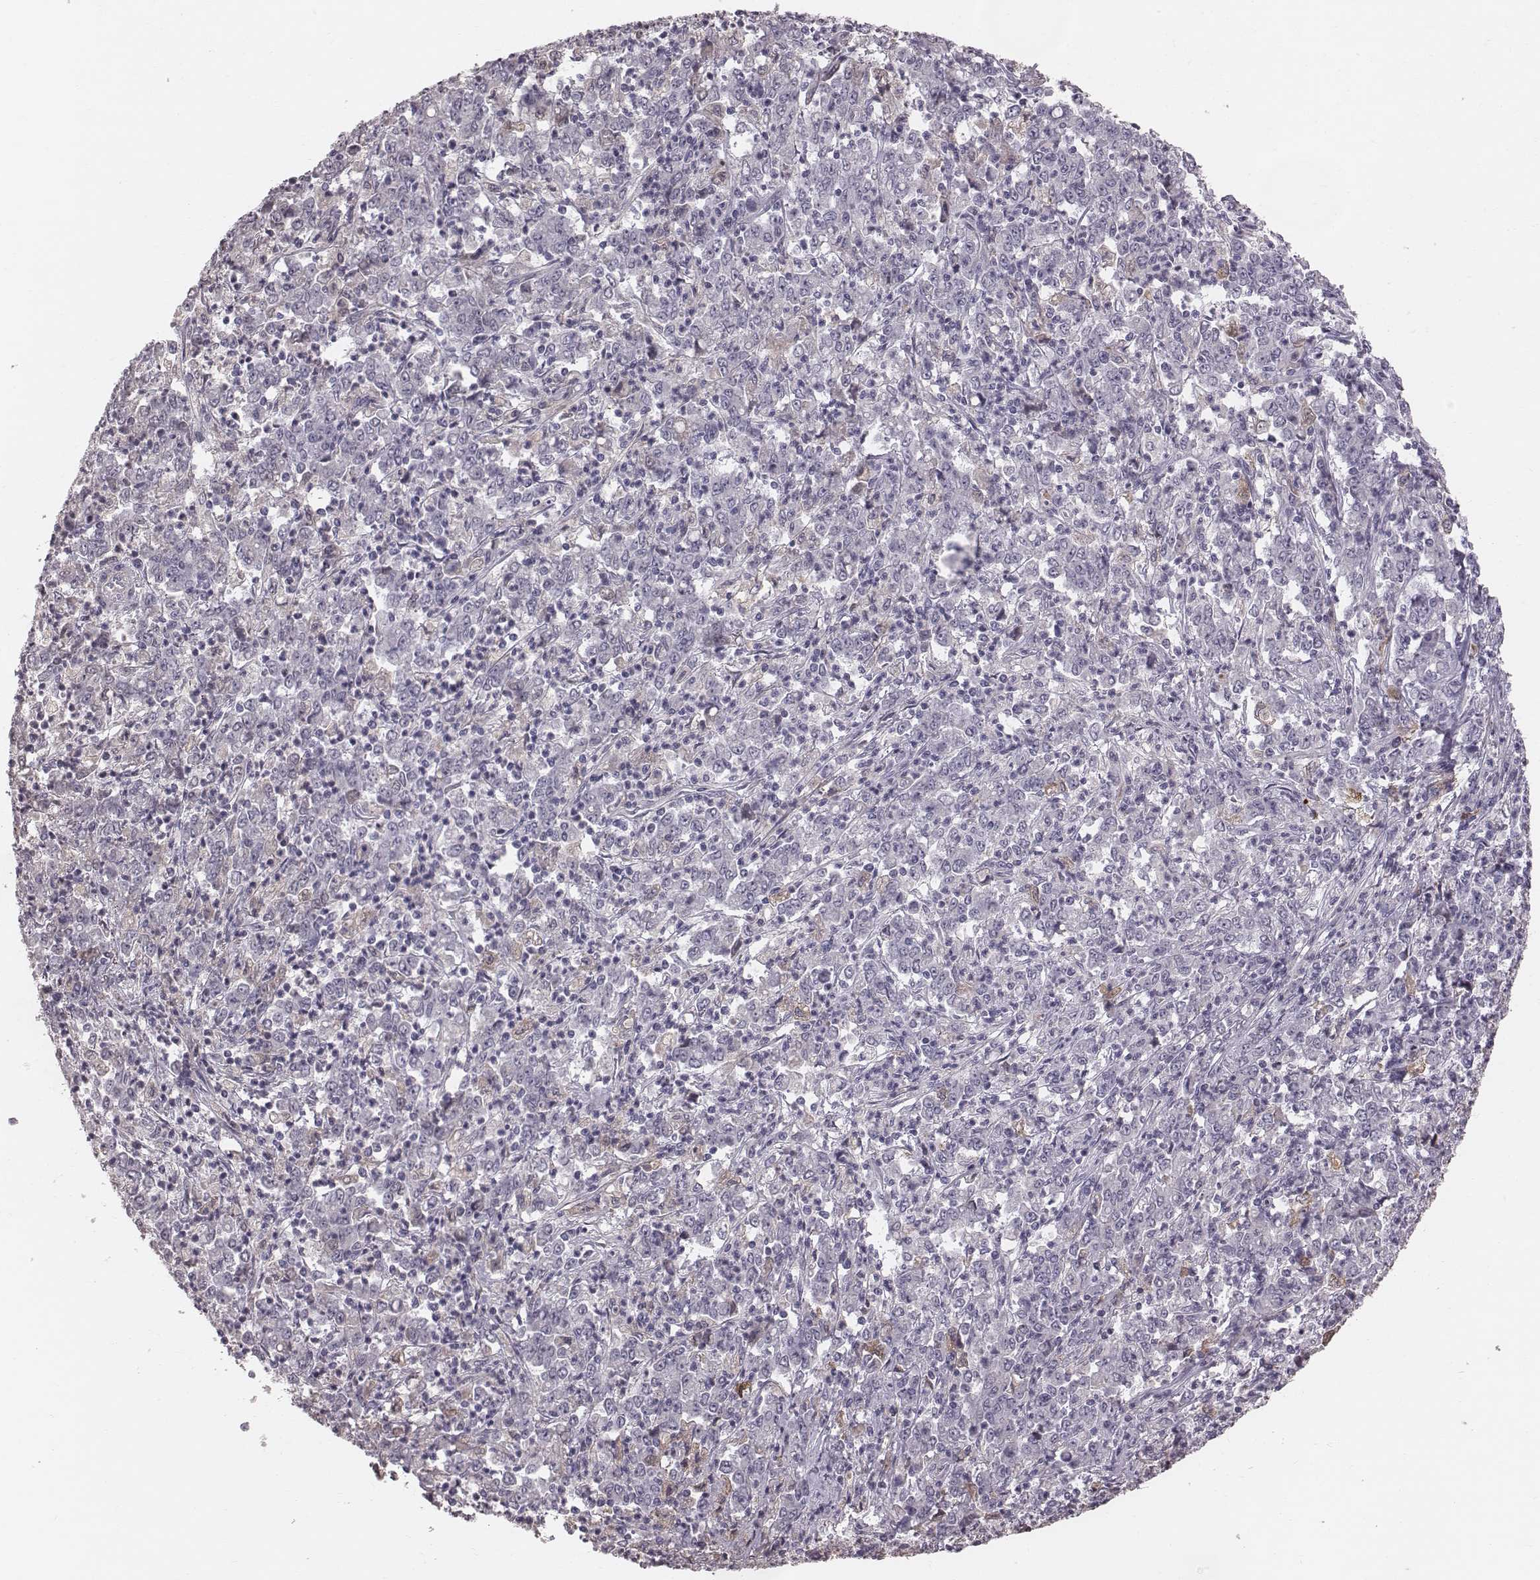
{"staining": {"intensity": "negative", "quantity": "none", "location": "none"}, "tissue": "stomach cancer", "cell_type": "Tumor cells", "image_type": "cancer", "snomed": [{"axis": "morphology", "description": "Adenocarcinoma, NOS"}, {"axis": "topography", "description": "Stomach, lower"}], "caption": "Immunohistochemical staining of stomach adenocarcinoma displays no significant expression in tumor cells.", "gene": "CFTR", "patient": {"sex": "female", "age": 71}}